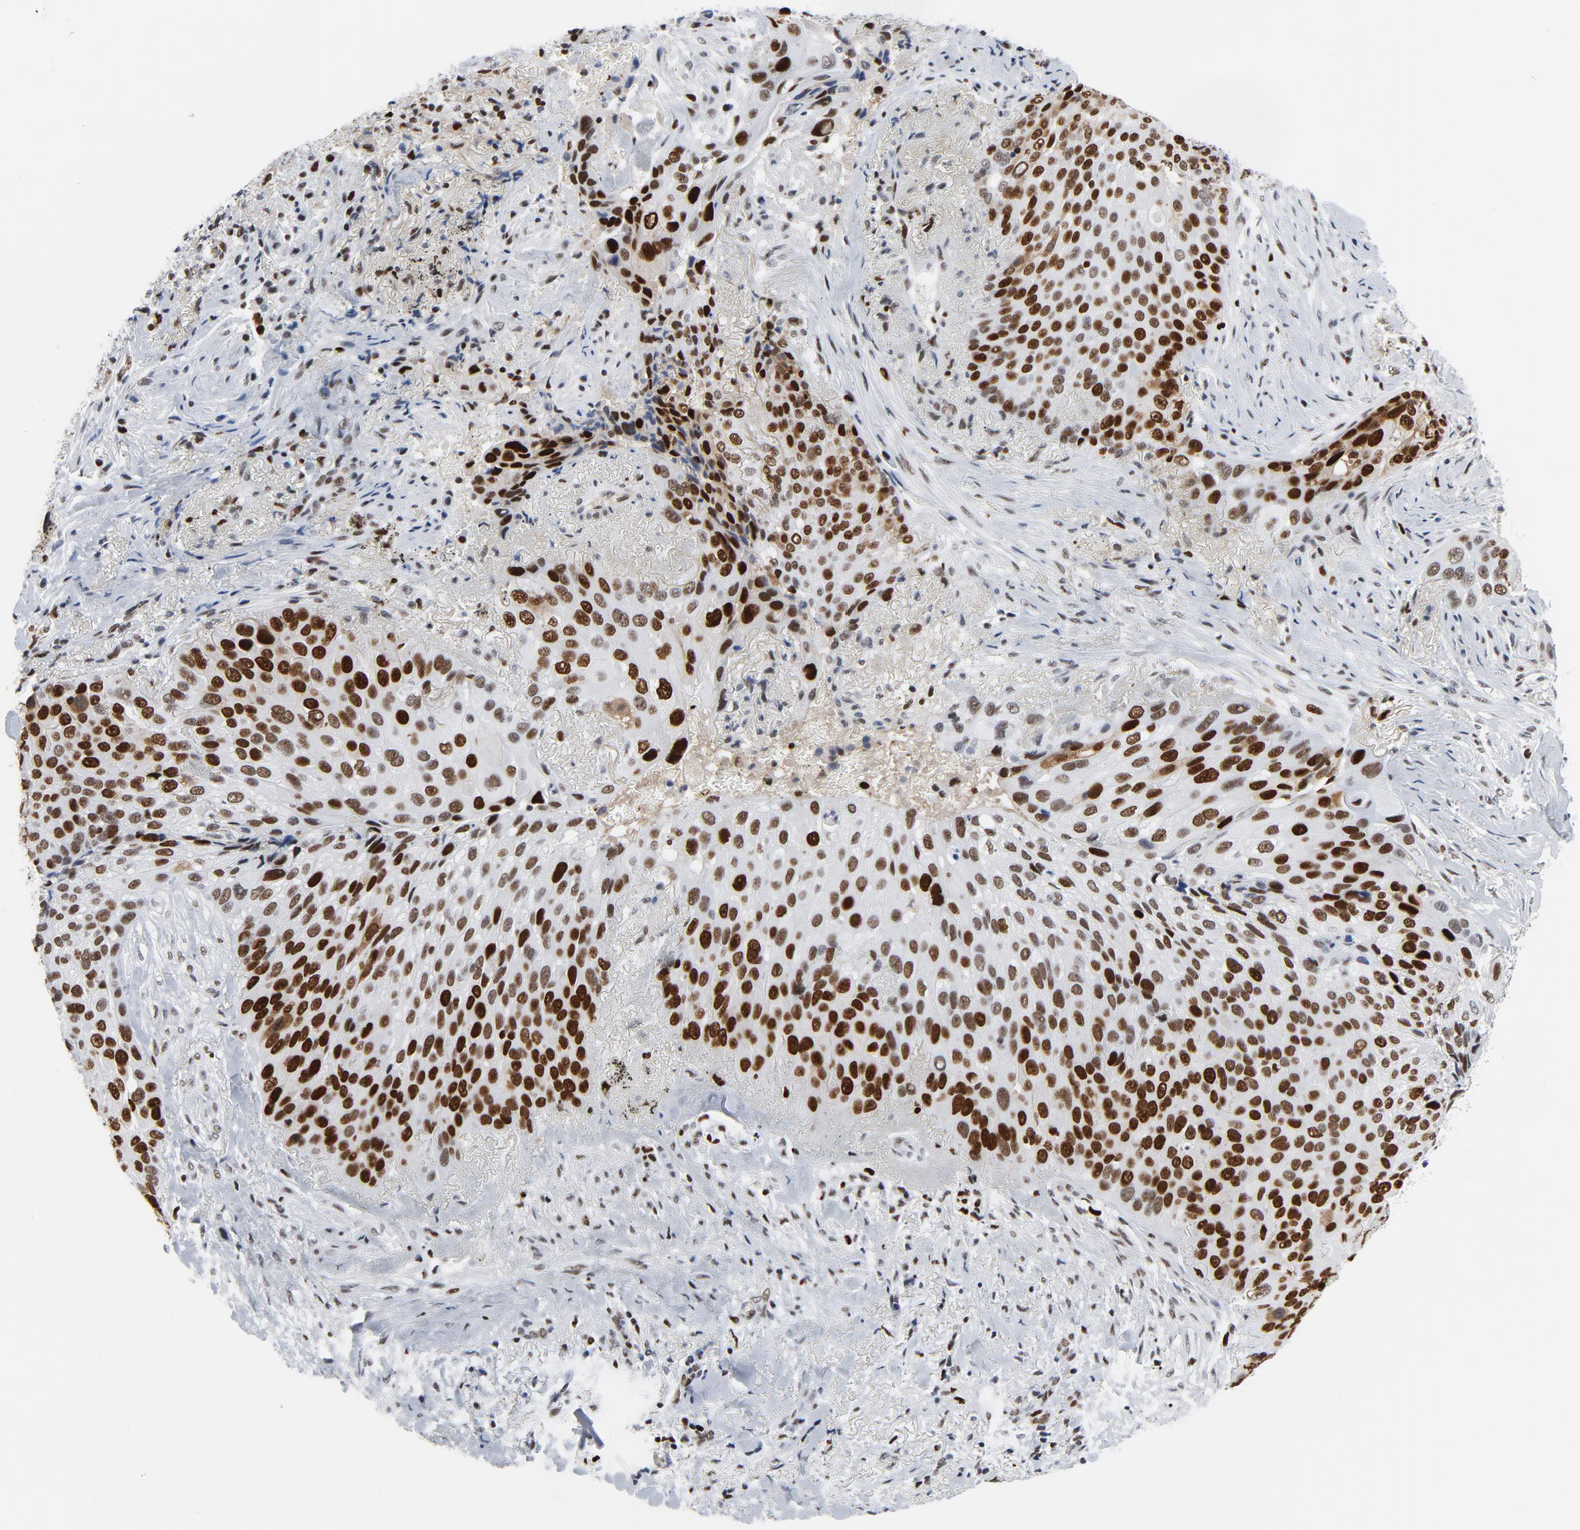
{"staining": {"intensity": "strong", "quantity": ">75%", "location": "nuclear"}, "tissue": "lung cancer", "cell_type": "Tumor cells", "image_type": "cancer", "snomed": [{"axis": "morphology", "description": "Squamous cell carcinoma, NOS"}, {"axis": "topography", "description": "Lung"}], "caption": "DAB (3,3'-diaminobenzidine) immunohistochemical staining of lung cancer displays strong nuclear protein positivity in about >75% of tumor cells.", "gene": "POLD1", "patient": {"sex": "male", "age": 54}}